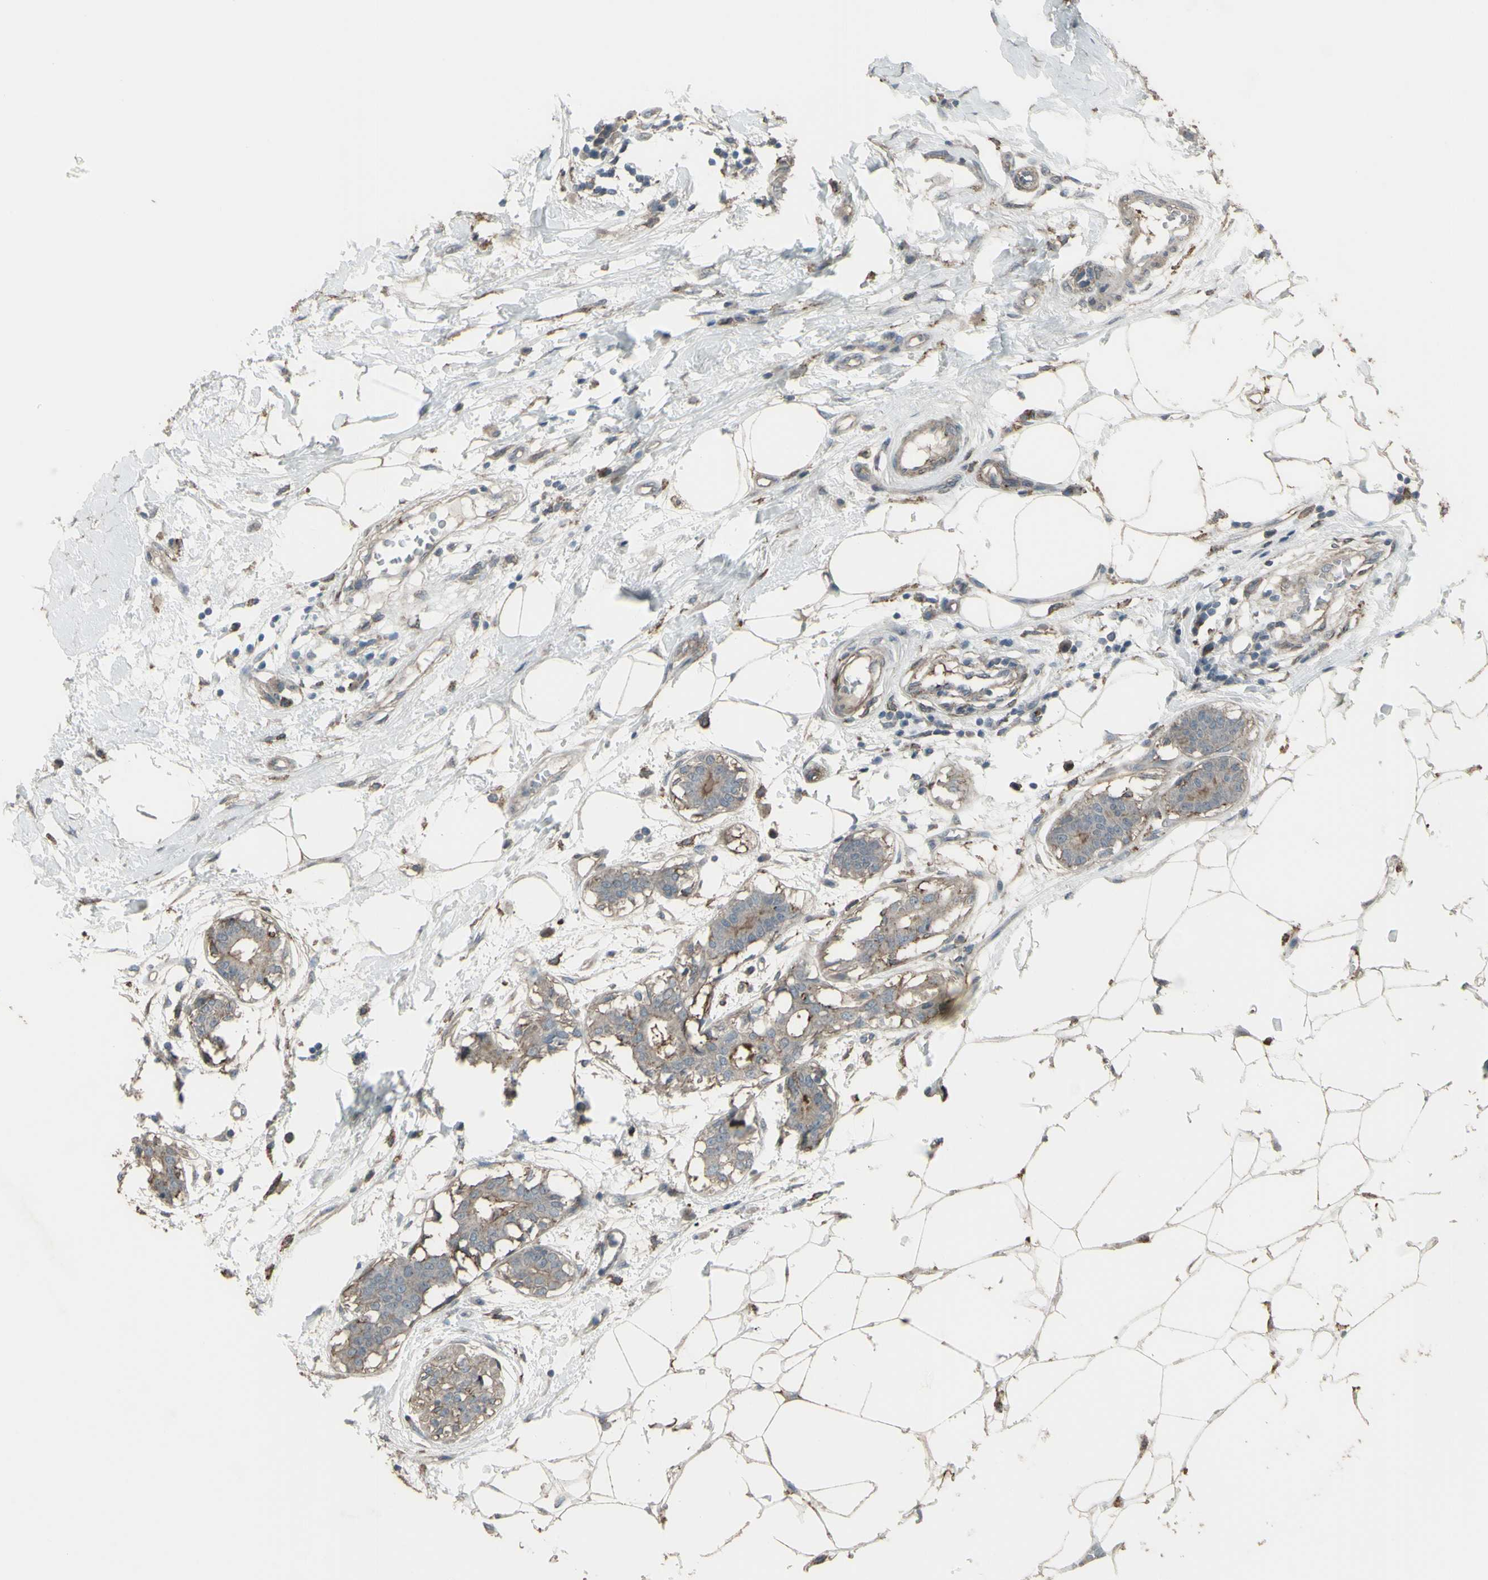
{"staining": {"intensity": "moderate", "quantity": "25%-75%", "location": "cytoplasmic/membranous"}, "tissue": "breast cancer", "cell_type": "Tumor cells", "image_type": "cancer", "snomed": [{"axis": "morphology", "description": "Duct carcinoma"}, {"axis": "topography", "description": "Breast"}], "caption": "Immunohistochemical staining of human breast cancer (invasive ductal carcinoma) exhibits medium levels of moderate cytoplasmic/membranous positivity in about 25%-75% of tumor cells.", "gene": "SMO", "patient": {"sex": "female", "age": 40}}